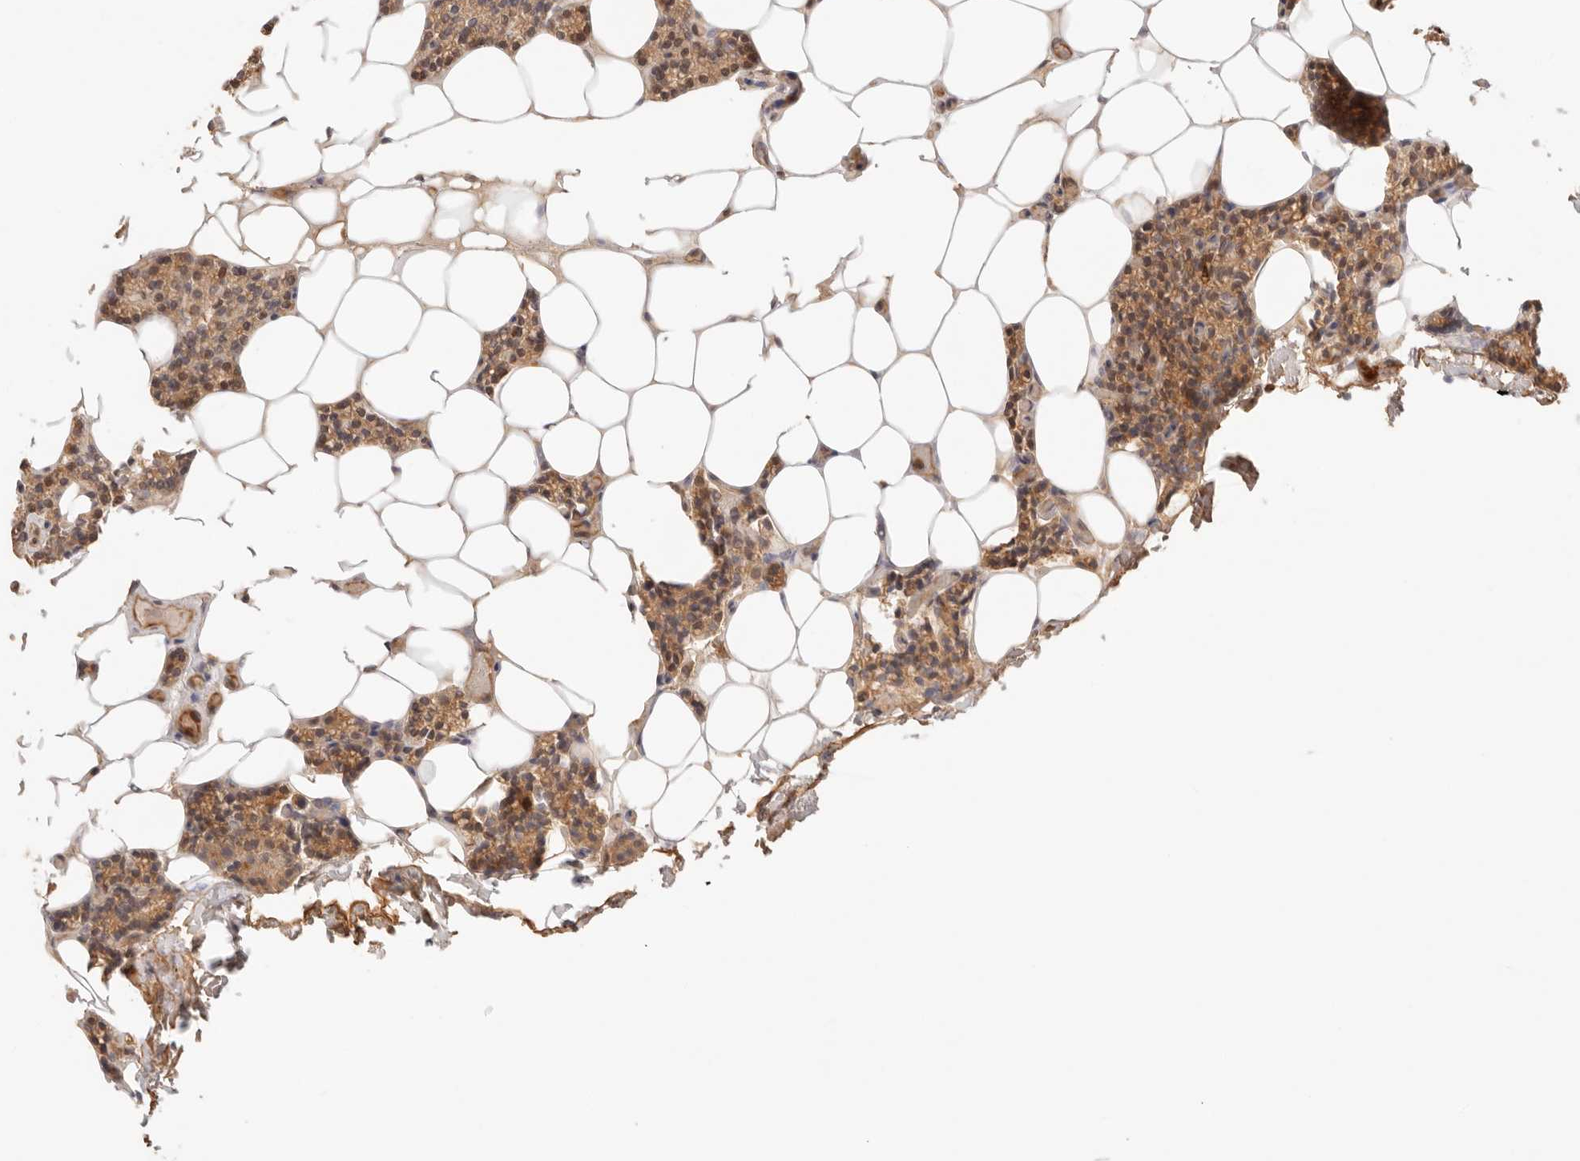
{"staining": {"intensity": "moderate", "quantity": ">75%", "location": "cytoplasmic/membranous"}, "tissue": "parathyroid gland", "cell_type": "Glandular cells", "image_type": "normal", "snomed": [{"axis": "morphology", "description": "Normal tissue, NOS"}, {"axis": "topography", "description": "Parathyroid gland"}], "caption": "The micrograph displays a brown stain indicating the presence of a protein in the cytoplasmic/membranous of glandular cells in parathyroid gland.", "gene": "IL1R2", "patient": {"sex": "male", "age": 75}}